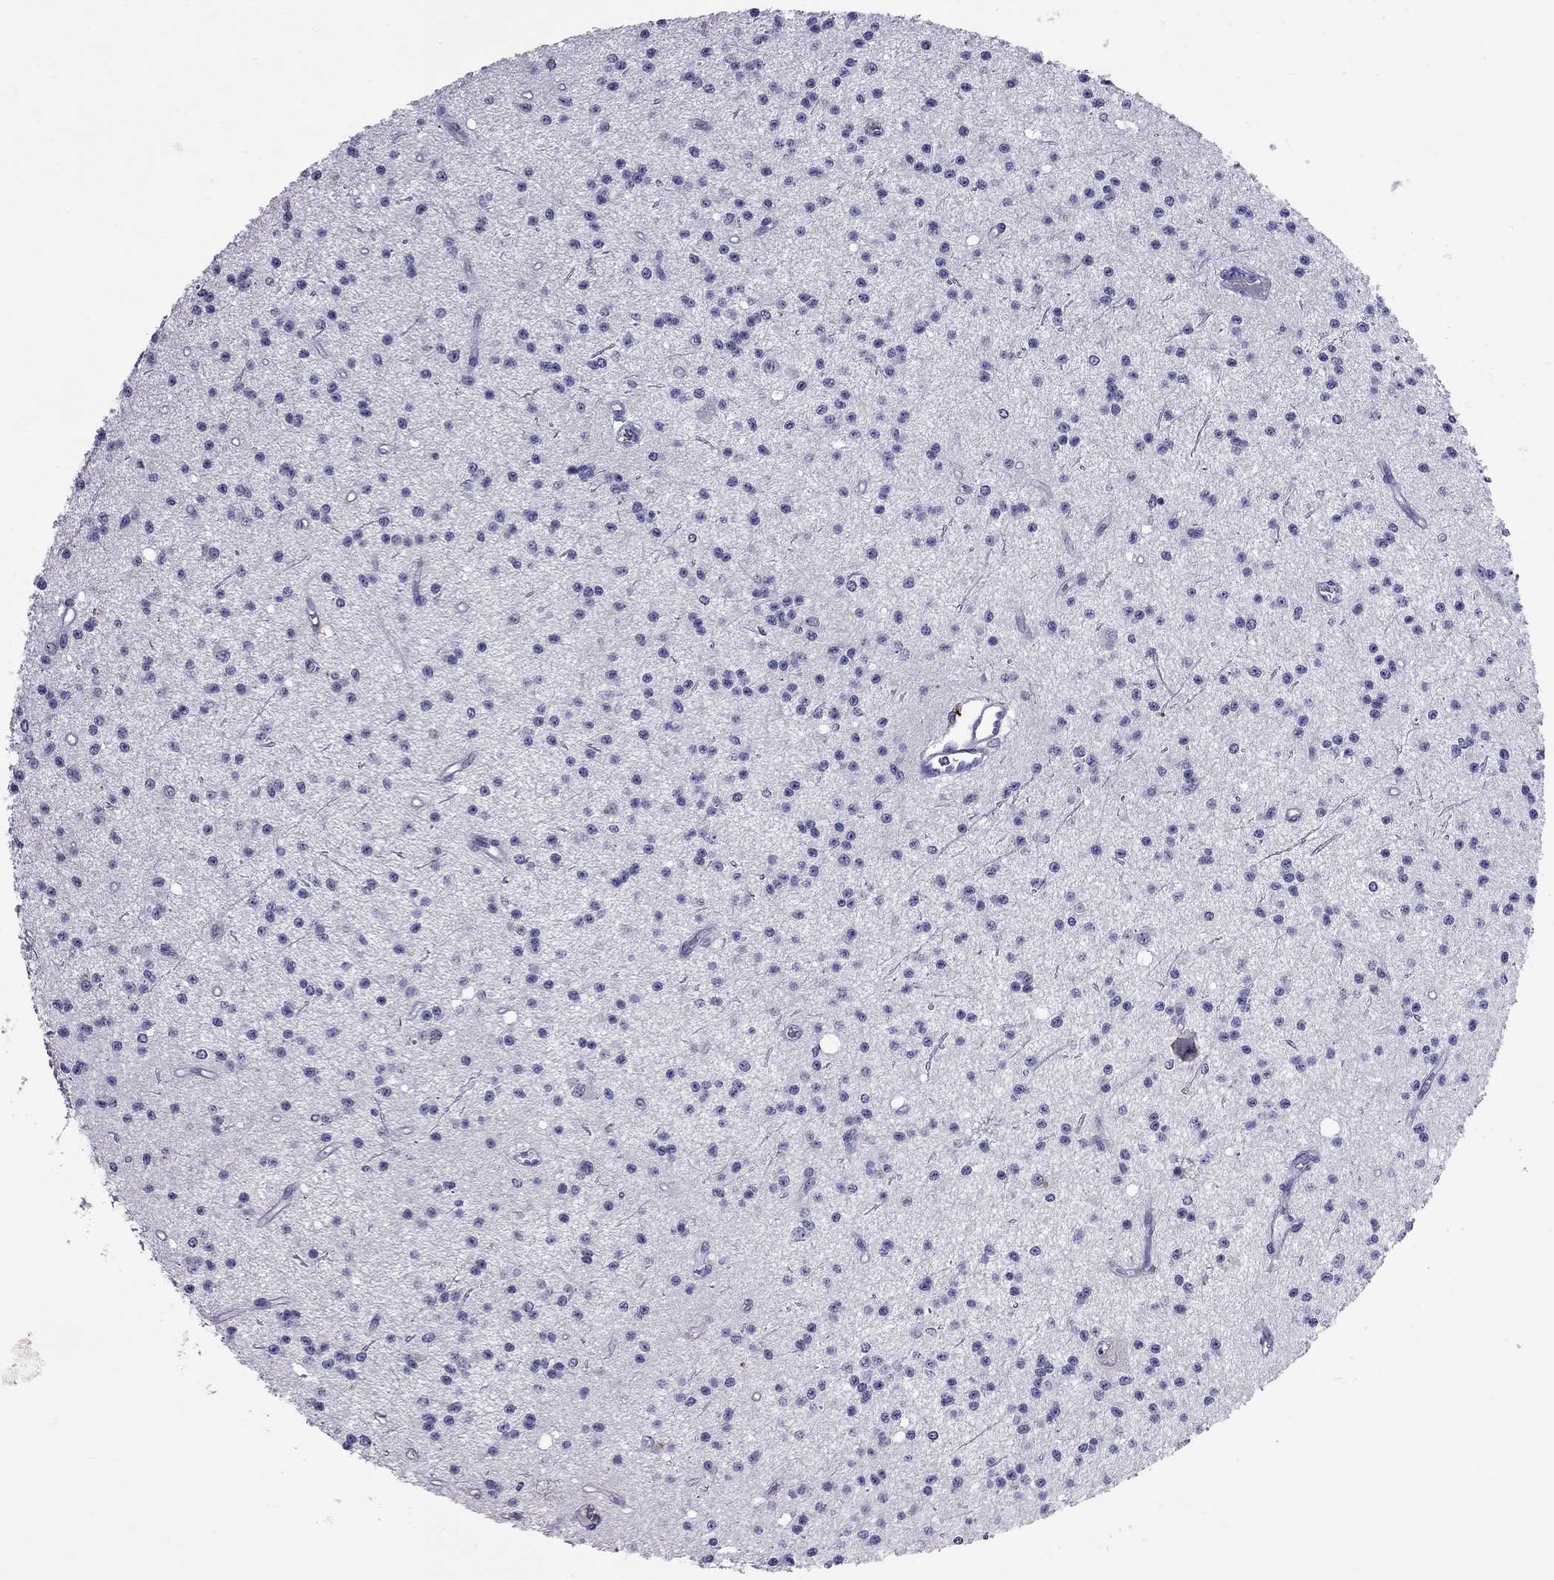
{"staining": {"intensity": "negative", "quantity": "none", "location": "none"}, "tissue": "glioma", "cell_type": "Tumor cells", "image_type": "cancer", "snomed": [{"axis": "morphology", "description": "Glioma, malignant, Low grade"}, {"axis": "topography", "description": "Brain"}], "caption": "This is a micrograph of immunohistochemistry staining of malignant low-grade glioma, which shows no positivity in tumor cells.", "gene": "CFAP91", "patient": {"sex": "male", "age": 27}}